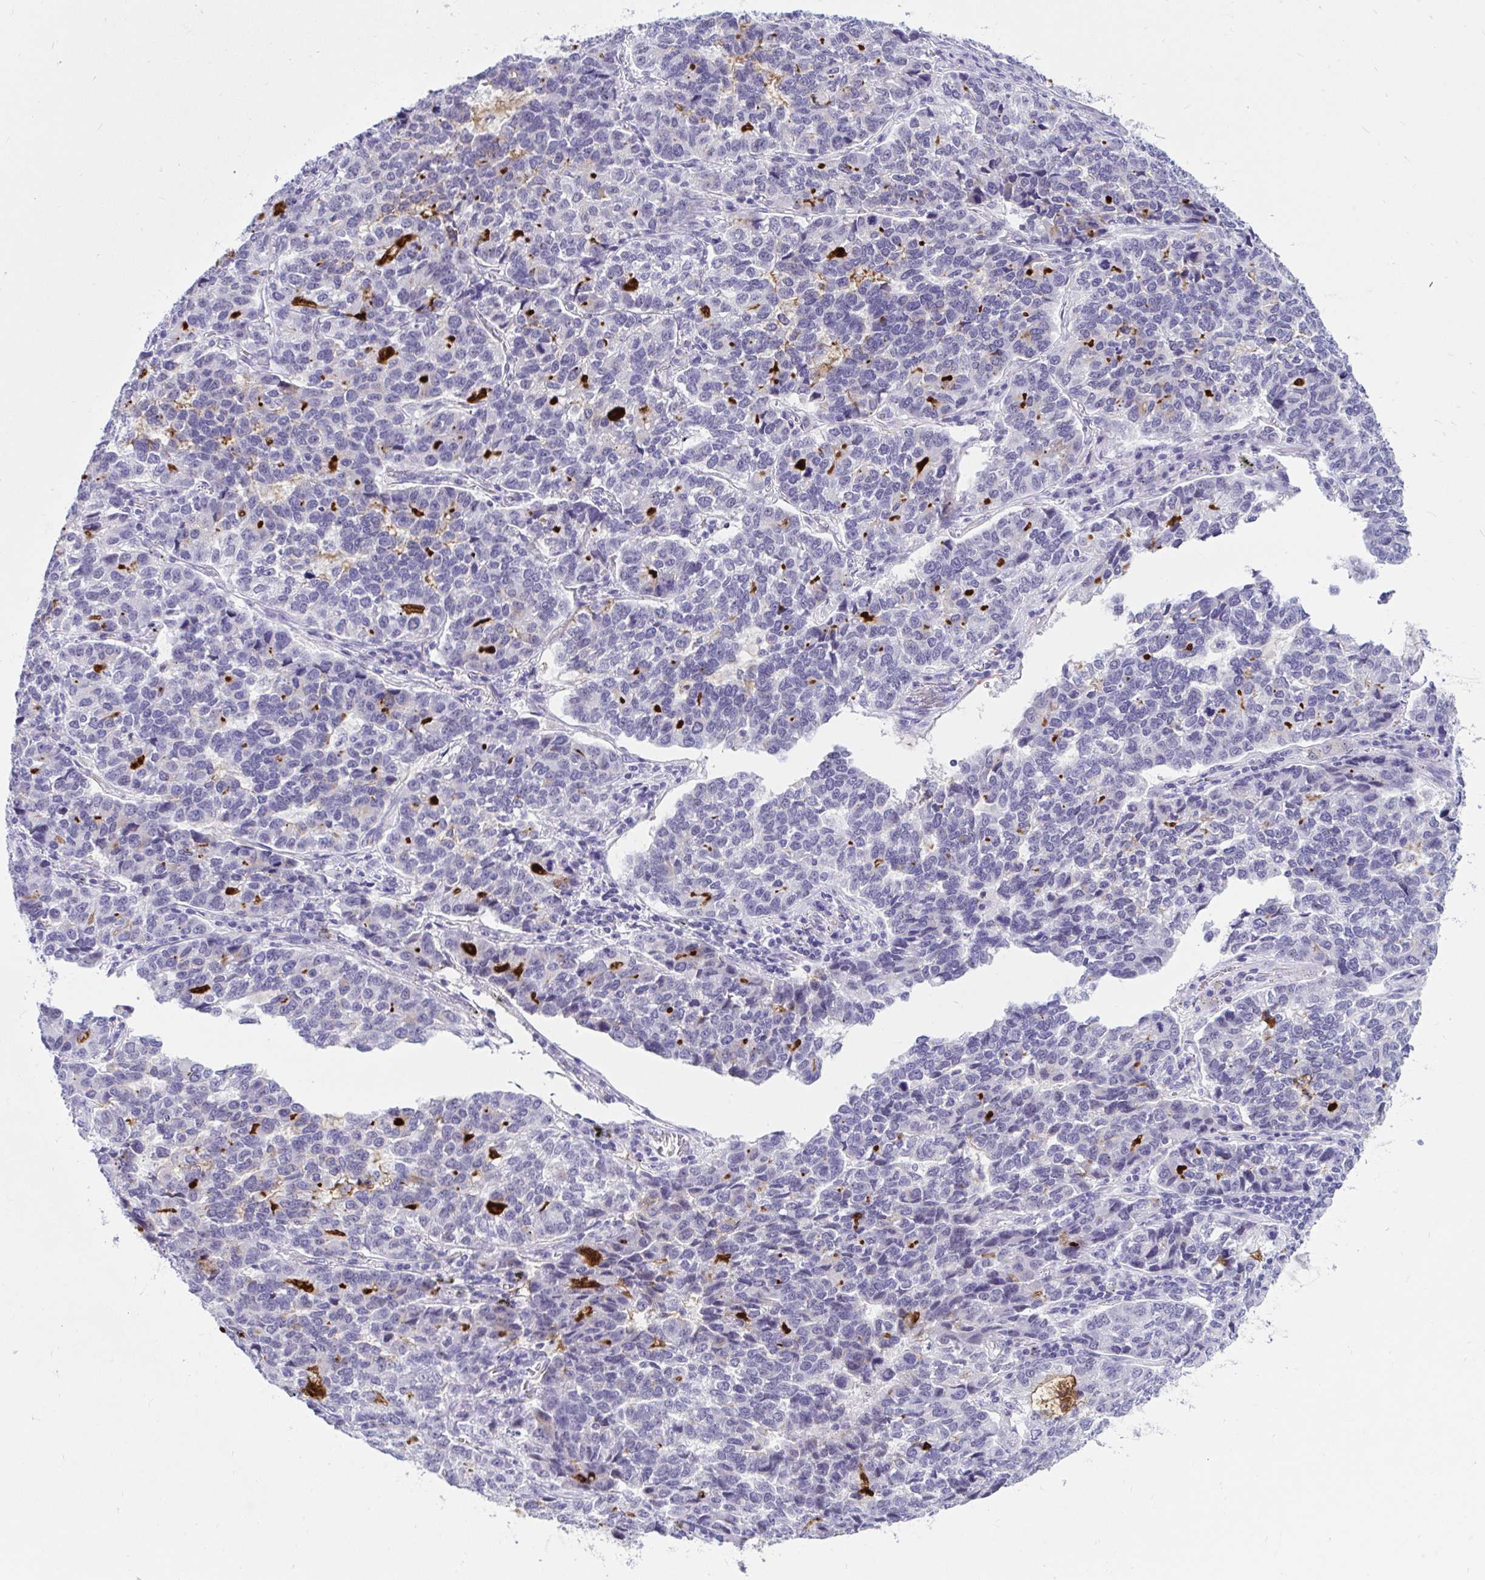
{"staining": {"intensity": "moderate", "quantity": "<25%", "location": "cytoplasmic/membranous"}, "tissue": "lung cancer", "cell_type": "Tumor cells", "image_type": "cancer", "snomed": [{"axis": "morphology", "description": "Adenocarcinoma, NOS"}, {"axis": "topography", "description": "Lymph node"}, {"axis": "topography", "description": "Lung"}], "caption": "IHC micrograph of adenocarcinoma (lung) stained for a protein (brown), which shows low levels of moderate cytoplasmic/membranous expression in approximately <25% of tumor cells.", "gene": "OR5F1", "patient": {"sex": "male", "age": 66}}